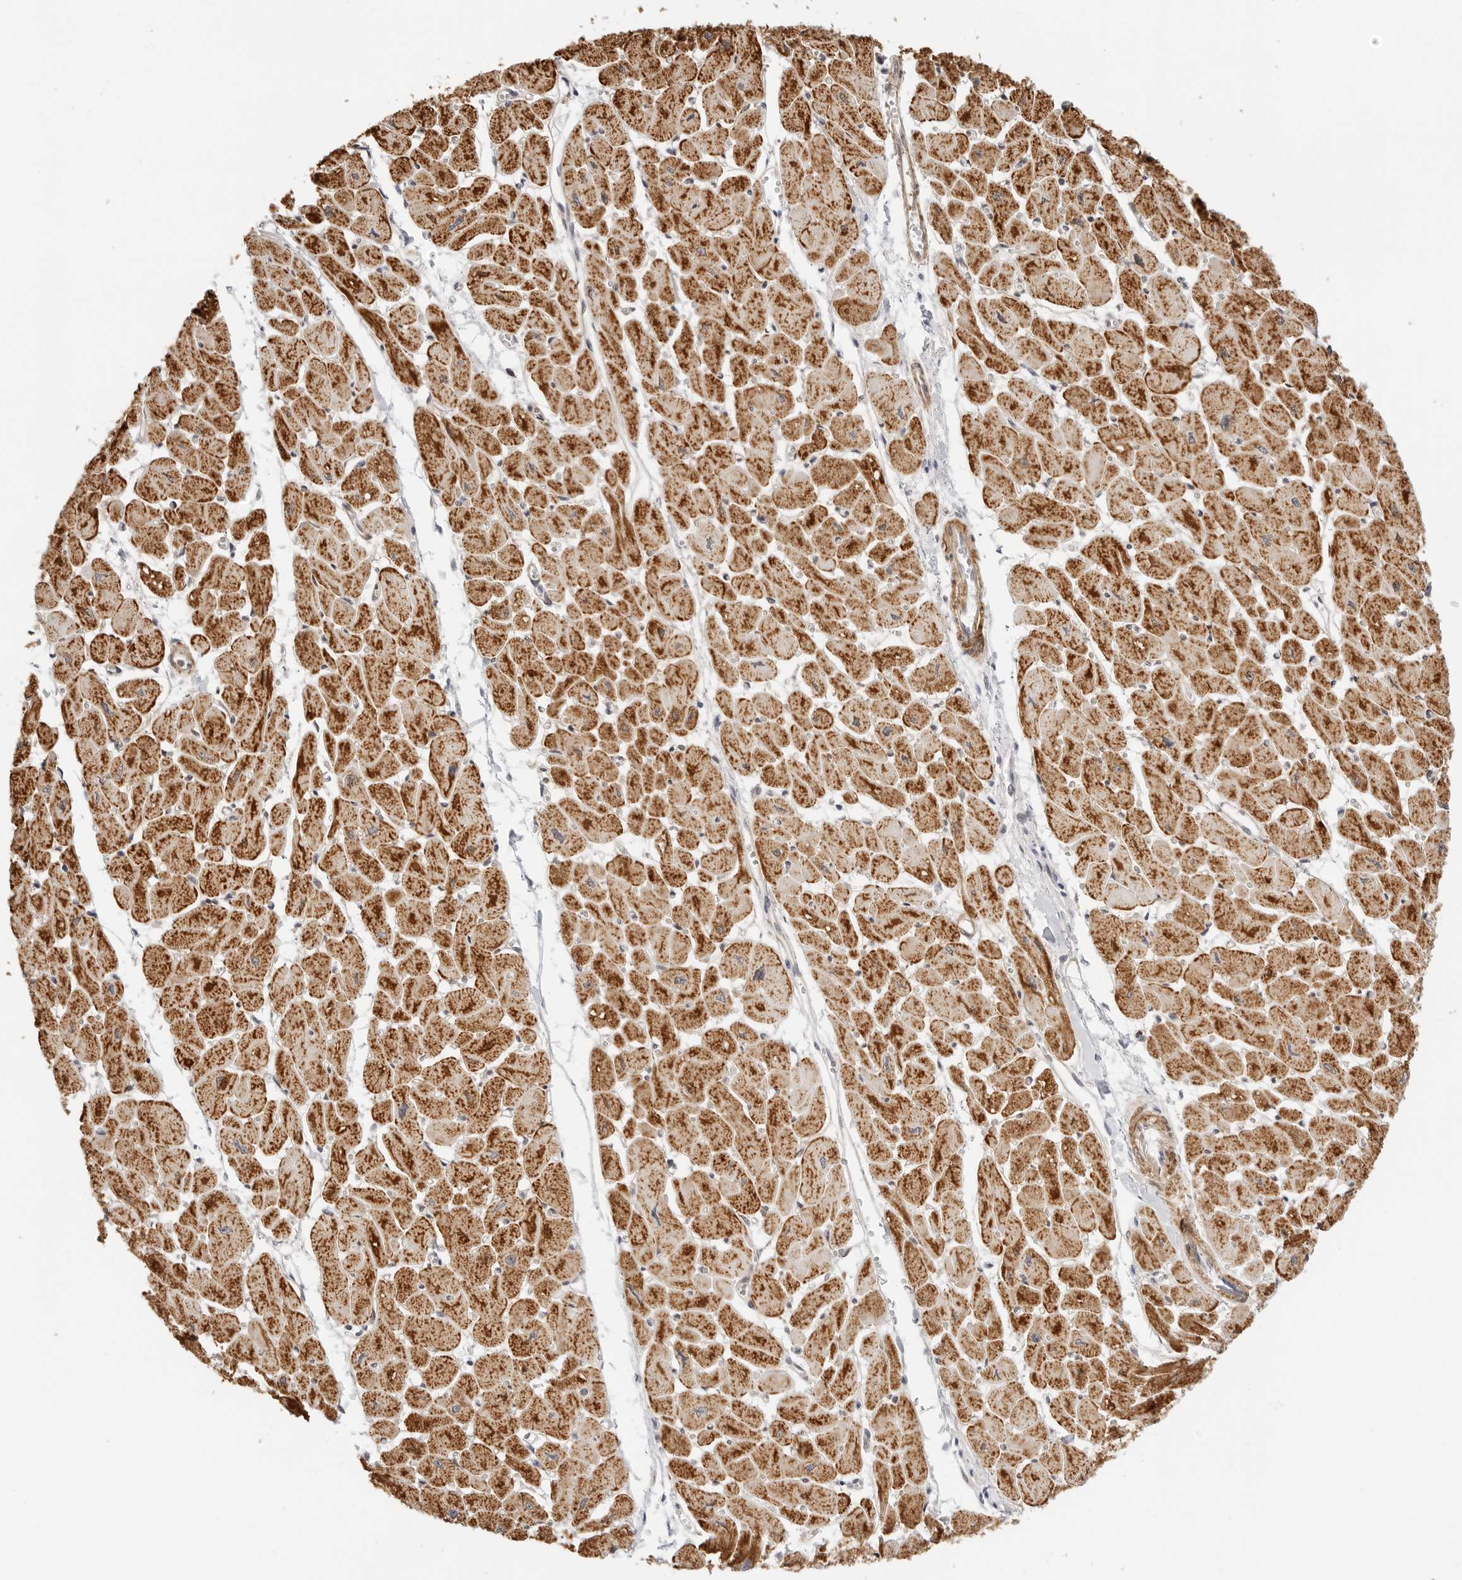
{"staining": {"intensity": "strong", "quantity": ">75%", "location": "cytoplasmic/membranous"}, "tissue": "heart muscle", "cell_type": "Cardiomyocytes", "image_type": "normal", "snomed": [{"axis": "morphology", "description": "Normal tissue, NOS"}, {"axis": "topography", "description": "Heart"}], "caption": "Immunohistochemistry (IHC) image of unremarkable heart muscle: heart muscle stained using immunohistochemistry (IHC) exhibits high levels of strong protein expression localized specifically in the cytoplasmic/membranous of cardiomyocytes, appearing as a cytoplasmic/membranous brown color.", "gene": "GORAB", "patient": {"sex": "female", "age": 54}}